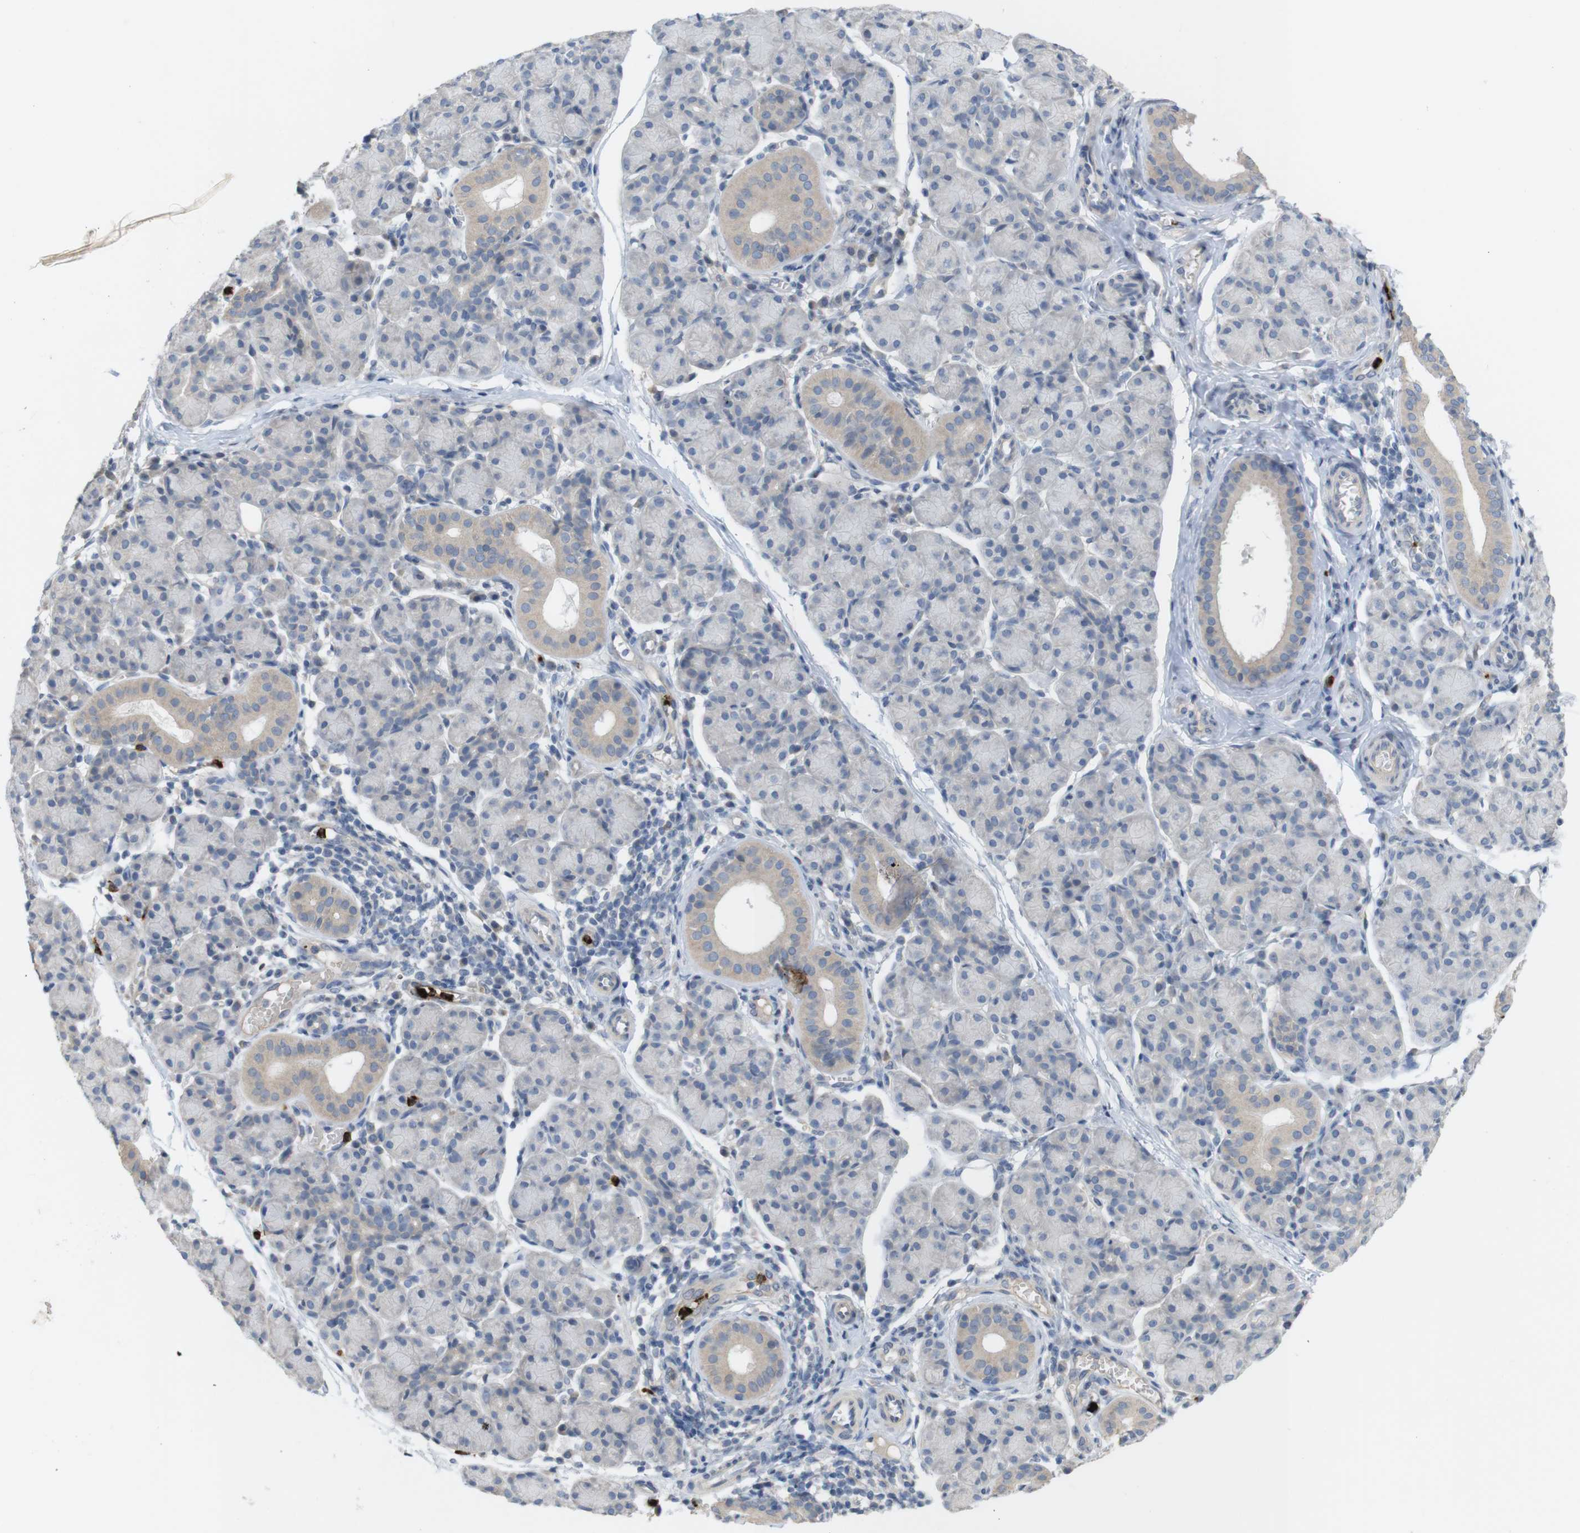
{"staining": {"intensity": "moderate", "quantity": "<25%", "location": "cytoplasmic/membranous"}, "tissue": "salivary gland", "cell_type": "Glandular cells", "image_type": "normal", "snomed": [{"axis": "morphology", "description": "Normal tissue, NOS"}, {"axis": "morphology", "description": "Inflammation, NOS"}, {"axis": "topography", "description": "Lymph node"}, {"axis": "topography", "description": "Salivary gland"}], "caption": "Brown immunohistochemical staining in unremarkable human salivary gland exhibits moderate cytoplasmic/membranous staining in approximately <25% of glandular cells. Using DAB (brown) and hematoxylin (blue) stains, captured at high magnification using brightfield microscopy.", "gene": "TSPAN14", "patient": {"sex": "male", "age": 3}}